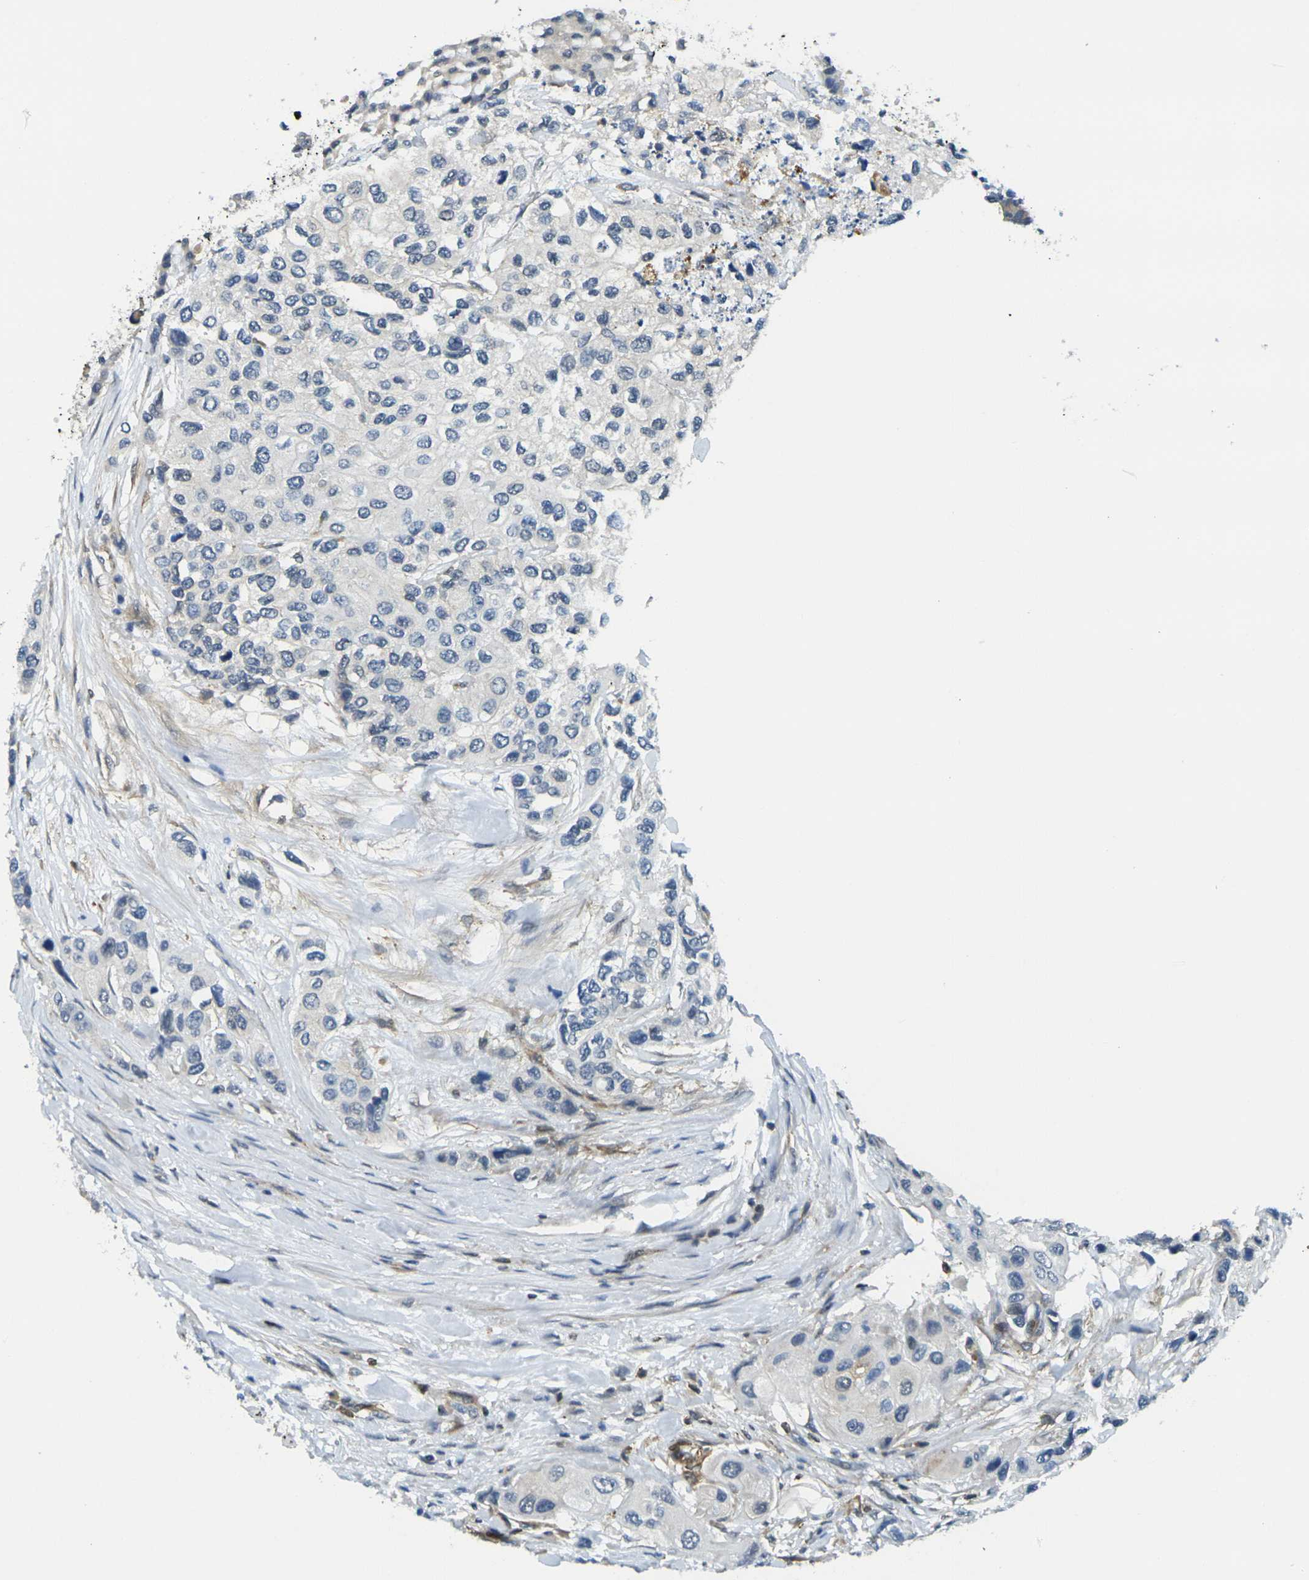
{"staining": {"intensity": "negative", "quantity": "none", "location": "none"}, "tissue": "urothelial cancer", "cell_type": "Tumor cells", "image_type": "cancer", "snomed": [{"axis": "morphology", "description": "Urothelial carcinoma, High grade"}, {"axis": "topography", "description": "Urinary bladder"}], "caption": "IHC micrograph of neoplastic tissue: urothelial cancer stained with DAB shows no significant protein positivity in tumor cells.", "gene": "LASP1", "patient": {"sex": "female", "age": 56}}